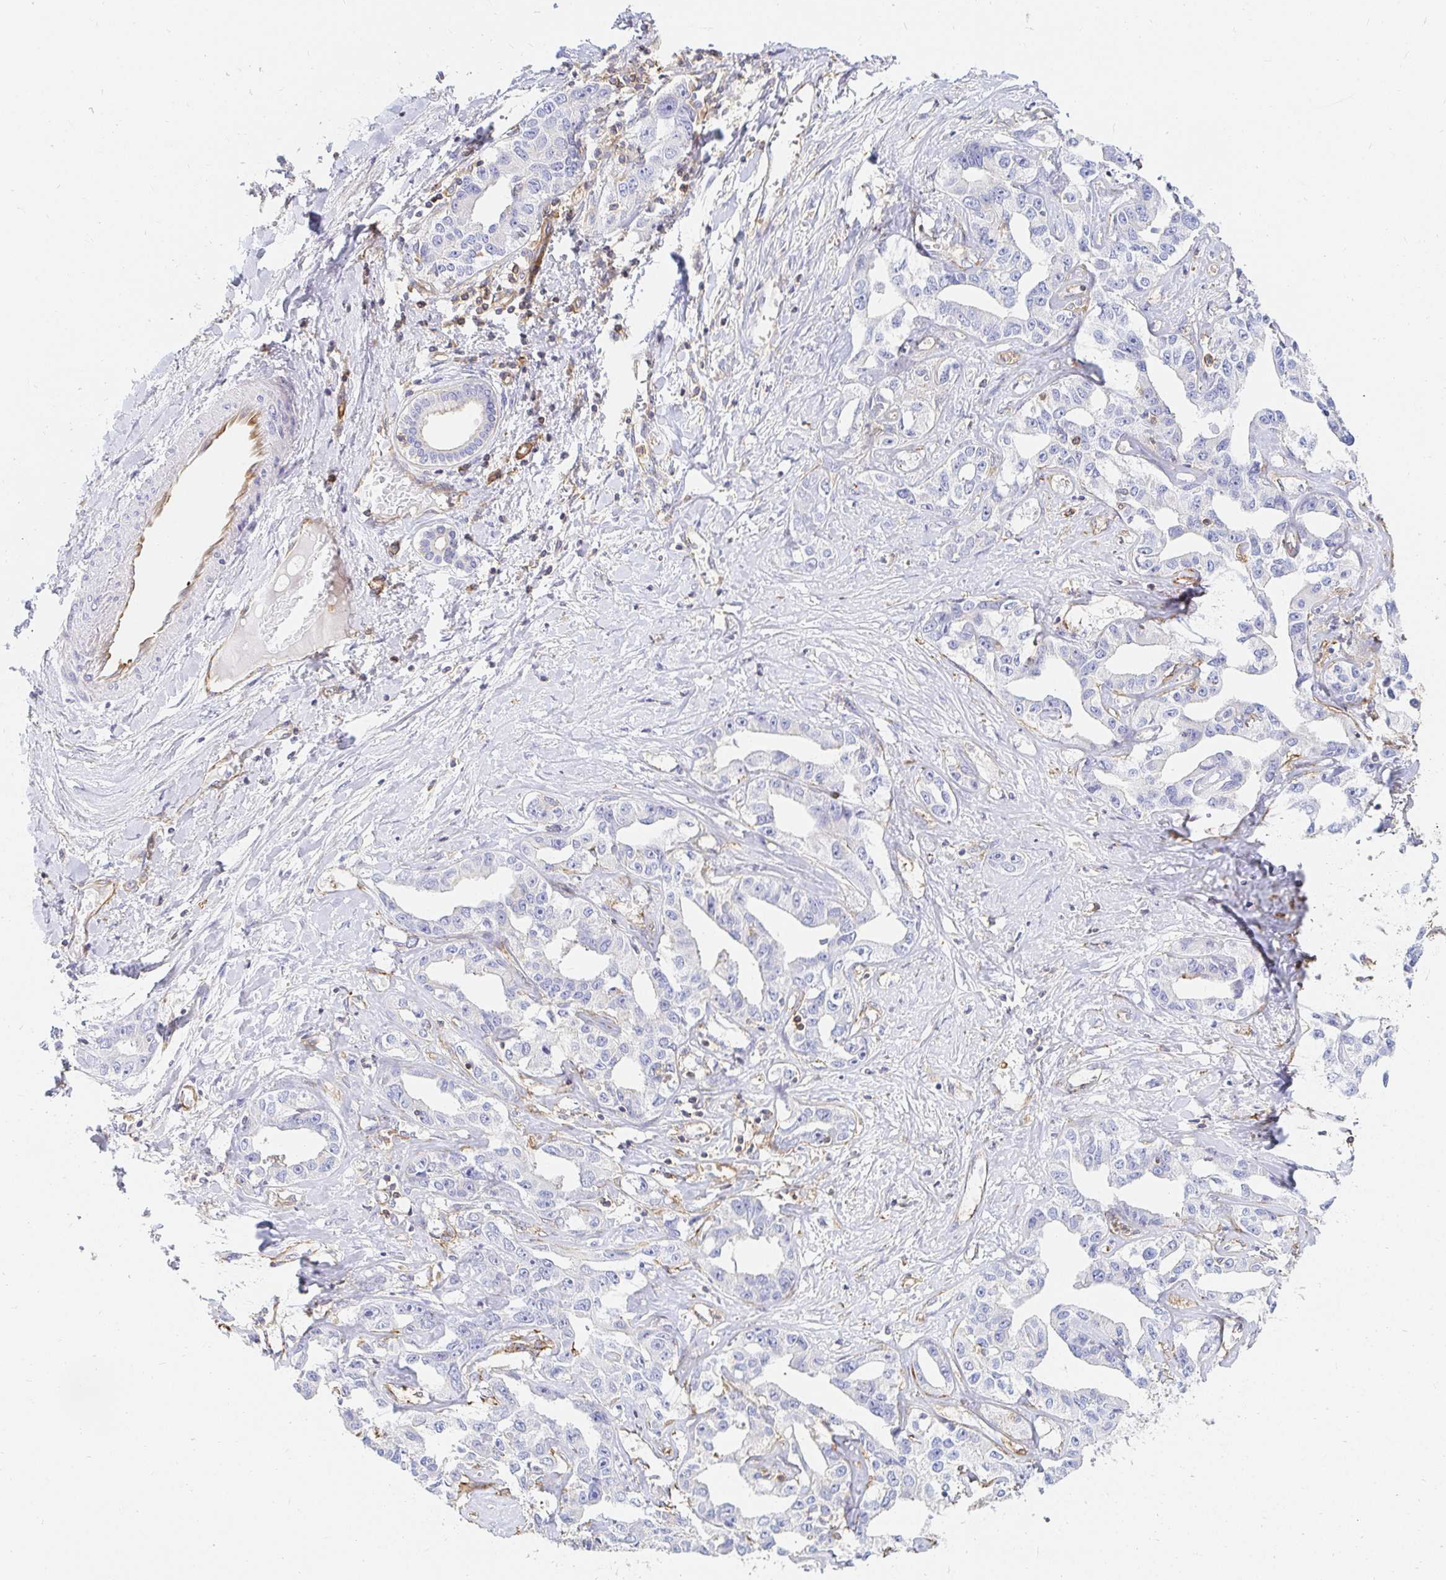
{"staining": {"intensity": "negative", "quantity": "none", "location": "none"}, "tissue": "liver cancer", "cell_type": "Tumor cells", "image_type": "cancer", "snomed": [{"axis": "morphology", "description": "Cholangiocarcinoma"}, {"axis": "topography", "description": "Liver"}], "caption": "Tumor cells show no significant protein positivity in liver cancer.", "gene": "TSPAN19", "patient": {"sex": "male", "age": 59}}